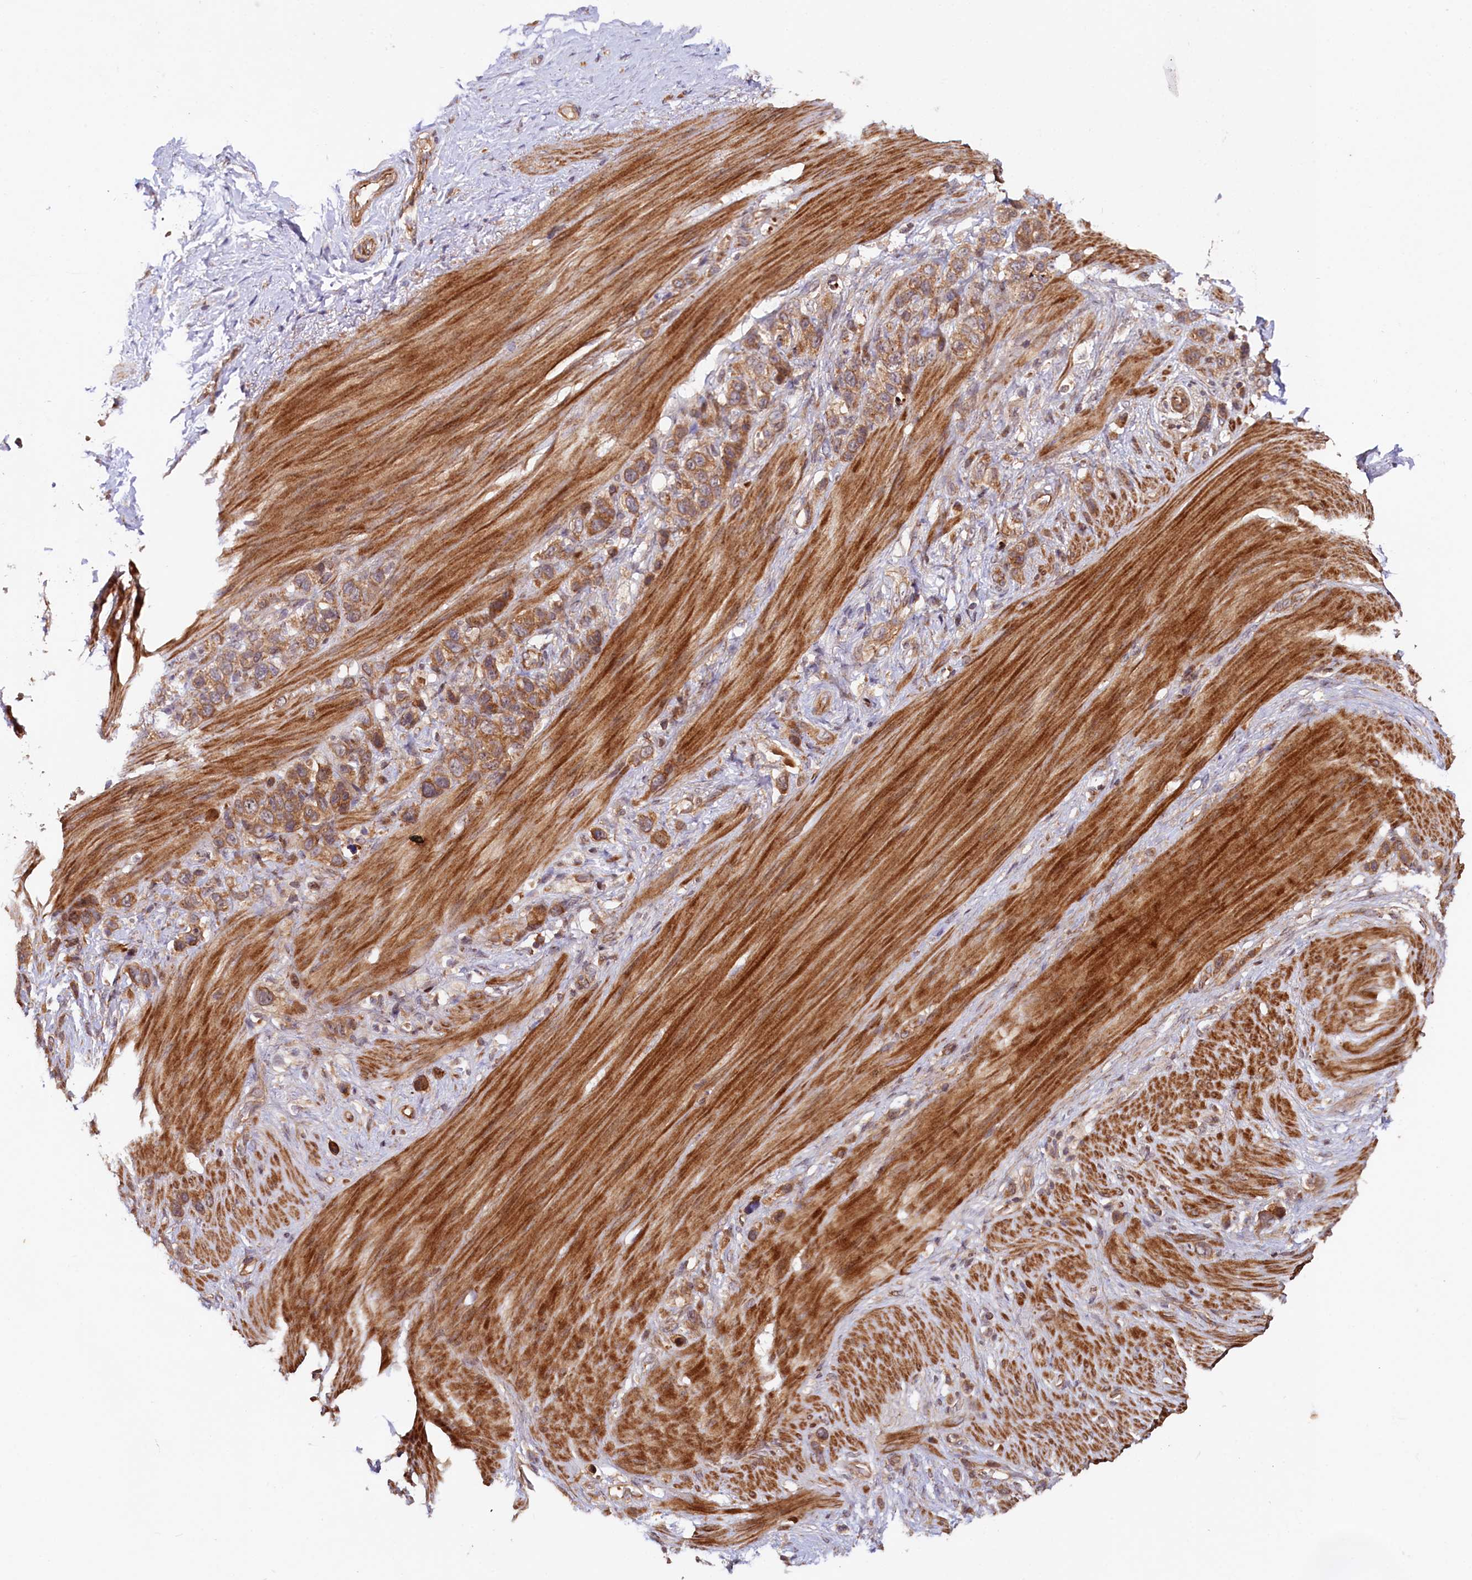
{"staining": {"intensity": "moderate", "quantity": ">75%", "location": "cytoplasmic/membranous"}, "tissue": "stomach cancer", "cell_type": "Tumor cells", "image_type": "cancer", "snomed": [{"axis": "morphology", "description": "Adenocarcinoma, NOS"}, {"axis": "morphology", "description": "Adenocarcinoma, High grade"}, {"axis": "topography", "description": "Stomach, upper"}, {"axis": "topography", "description": "Stomach, lower"}], "caption": "IHC of stomach cancer displays medium levels of moderate cytoplasmic/membranous expression in approximately >75% of tumor cells.", "gene": "NEDD1", "patient": {"sex": "female", "age": 65}}